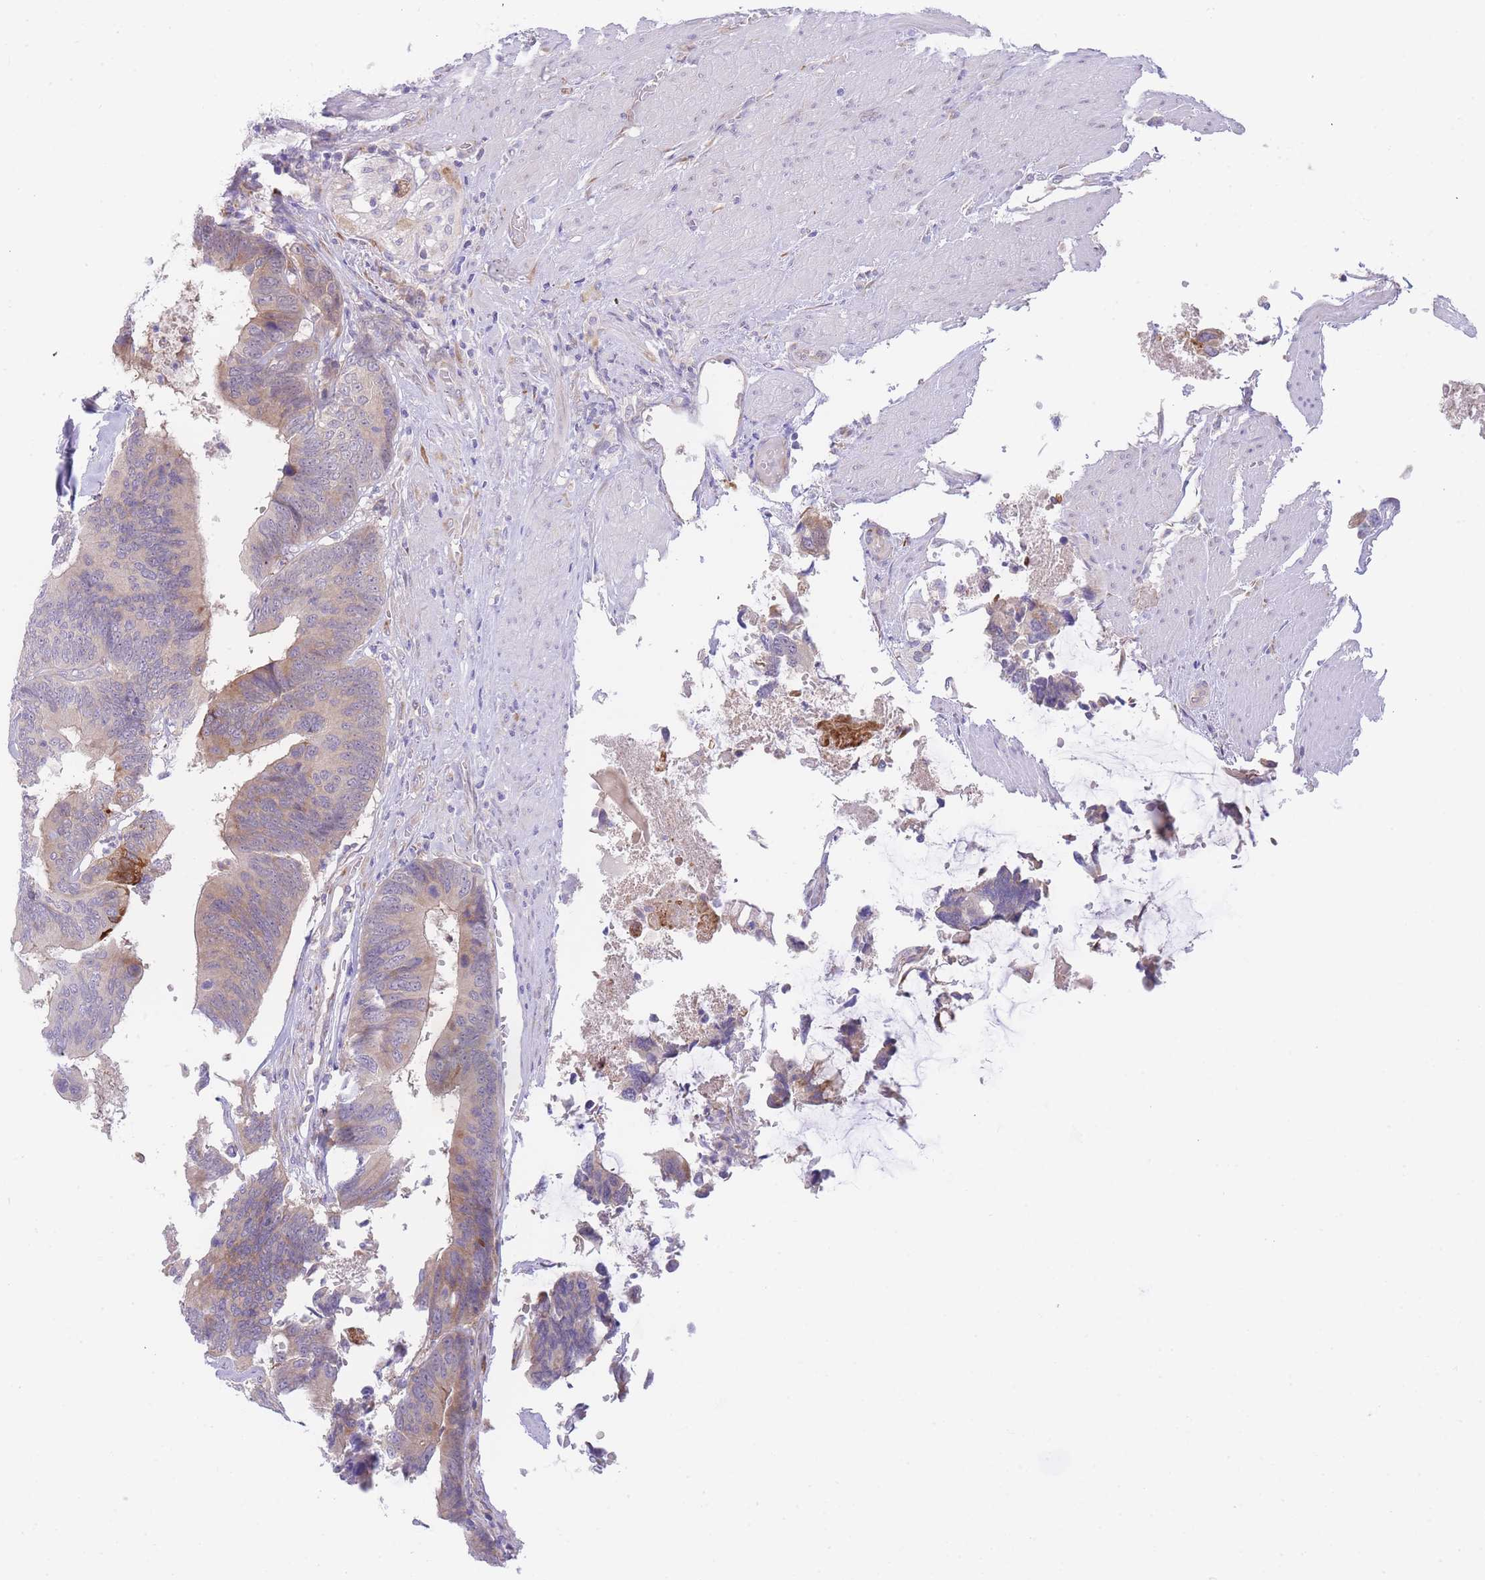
{"staining": {"intensity": "moderate", "quantity": "<25%", "location": "cytoplasmic/membranous"}, "tissue": "colorectal cancer", "cell_type": "Tumor cells", "image_type": "cancer", "snomed": [{"axis": "morphology", "description": "Adenocarcinoma, NOS"}, {"axis": "topography", "description": "Colon"}], "caption": "This is an image of immunohistochemistry (IHC) staining of adenocarcinoma (colorectal), which shows moderate expression in the cytoplasmic/membranous of tumor cells.", "gene": "ZNF510", "patient": {"sex": "male", "age": 87}}